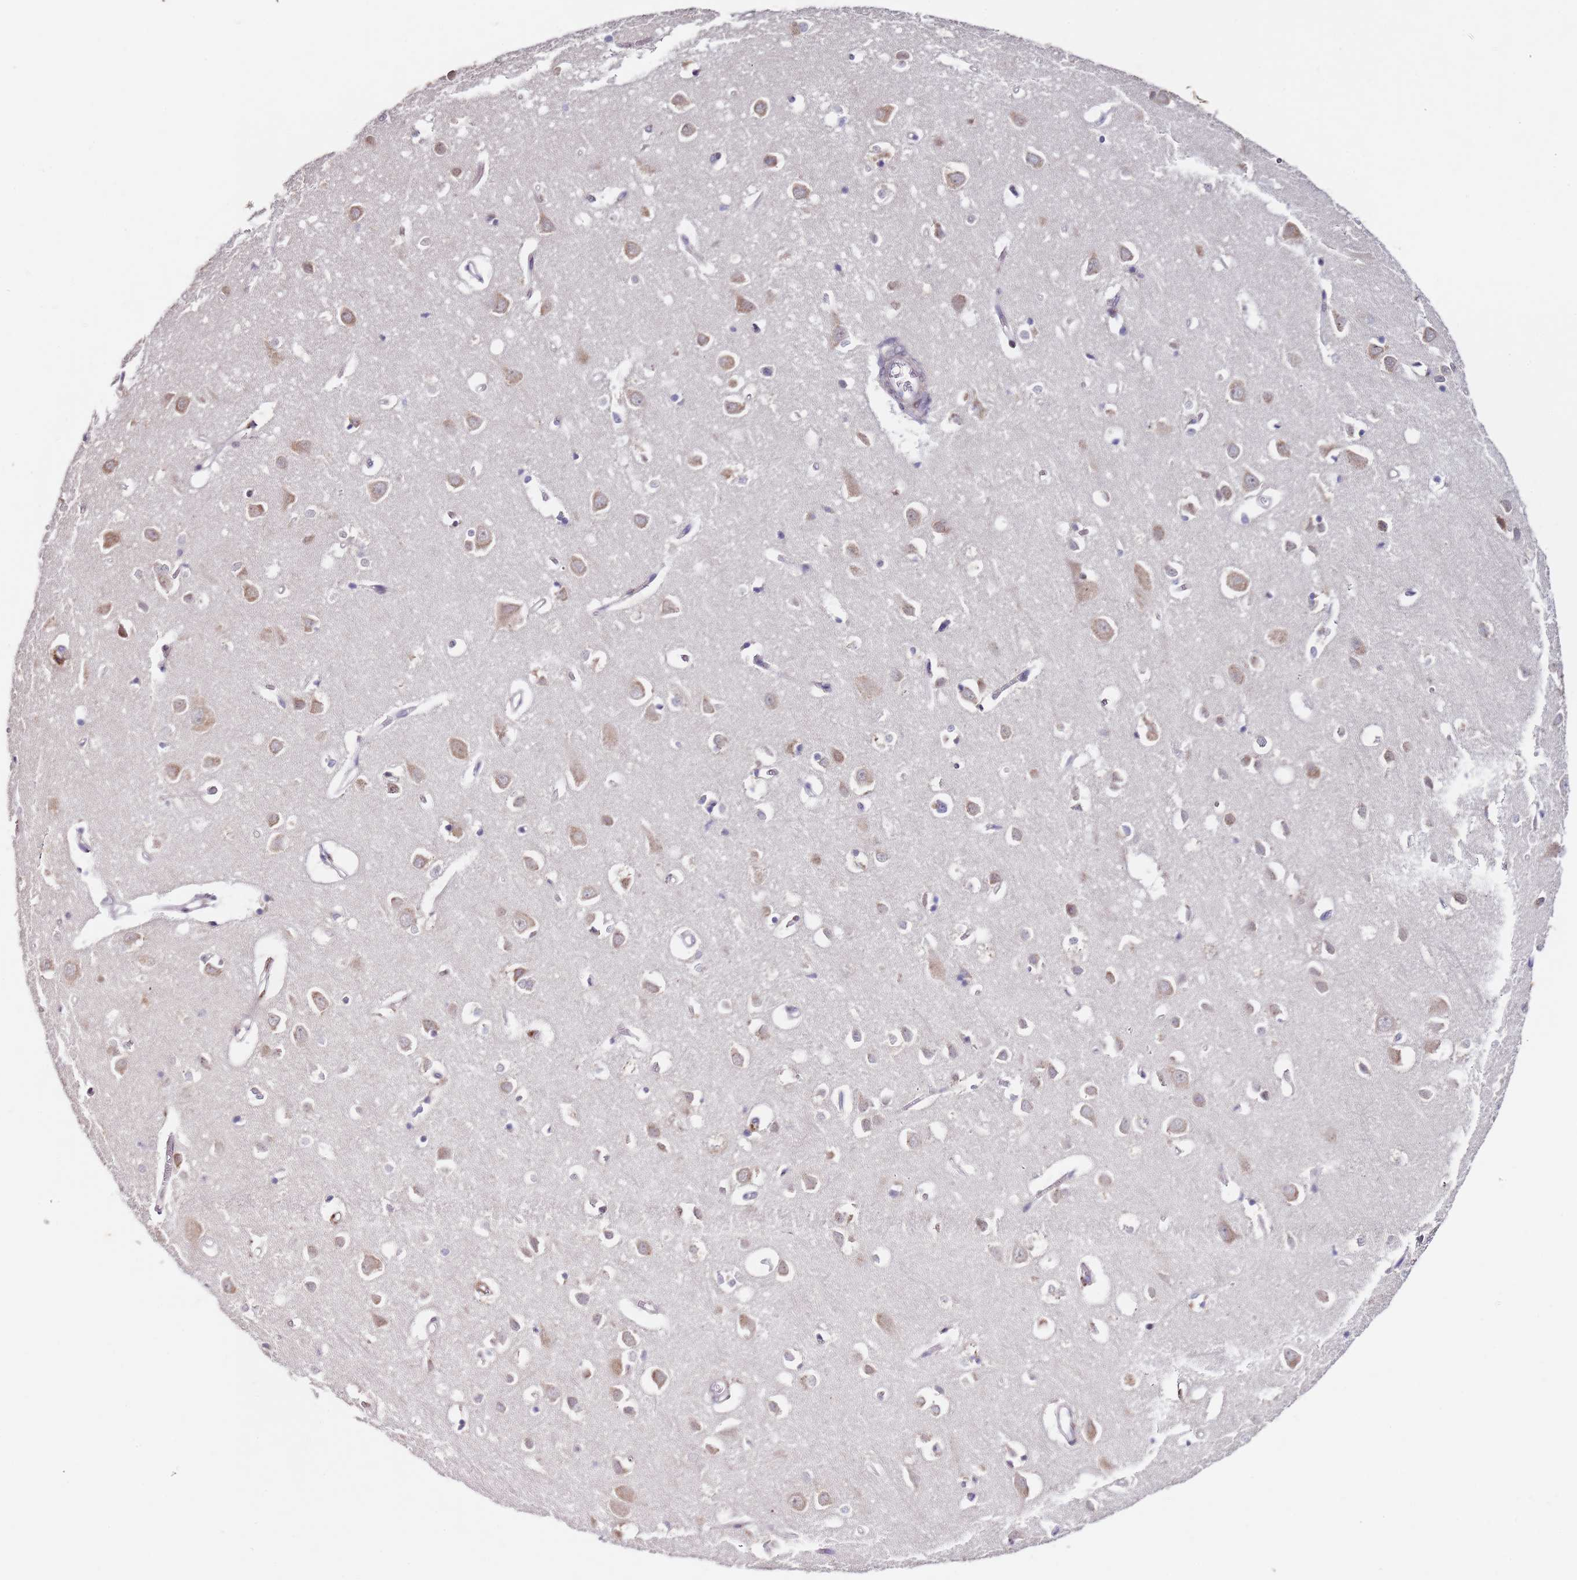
{"staining": {"intensity": "negative", "quantity": "none", "location": "none"}, "tissue": "cerebral cortex", "cell_type": "Endothelial cells", "image_type": "normal", "snomed": [{"axis": "morphology", "description": "Normal tissue, NOS"}, {"axis": "topography", "description": "Cerebral cortex"}], "caption": "This is a photomicrograph of immunohistochemistry staining of benign cerebral cortex, which shows no staining in endothelial cells.", "gene": "TBC1D9", "patient": {"sex": "female", "age": 64}}